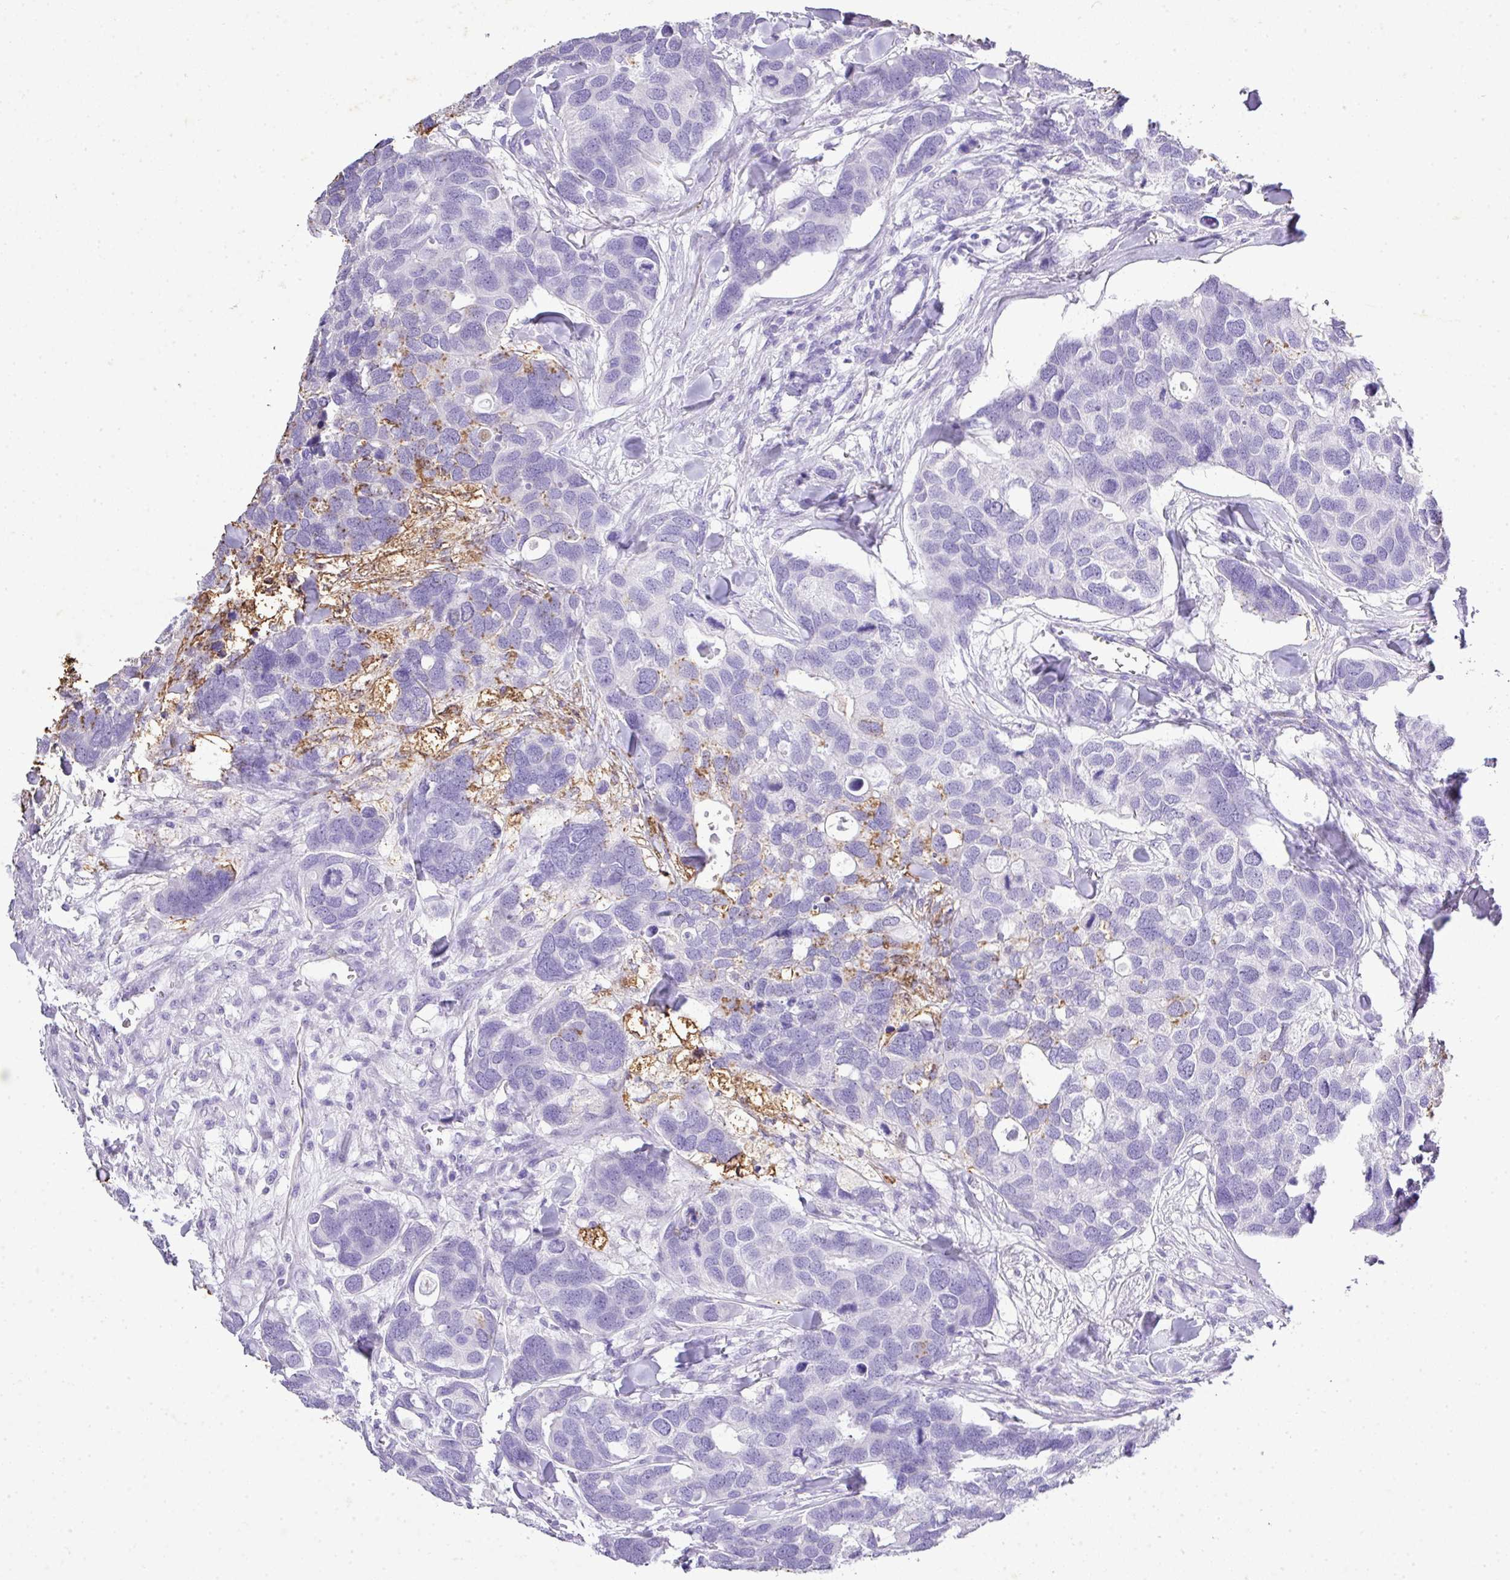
{"staining": {"intensity": "negative", "quantity": "none", "location": "none"}, "tissue": "breast cancer", "cell_type": "Tumor cells", "image_type": "cancer", "snomed": [{"axis": "morphology", "description": "Duct carcinoma"}, {"axis": "topography", "description": "Breast"}], "caption": "IHC histopathology image of human invasive ductal carcinoma (breast) stained for a protein (brown), which exhibits no positivity in tumor cells. (Stains: DAB immunohistochemistry with hematoxylin counter stain, Microscopy: brightfield microscopy at high magnification).", "gene": "KCNJ11", "patient": {"sex": "female", "age": 83}}